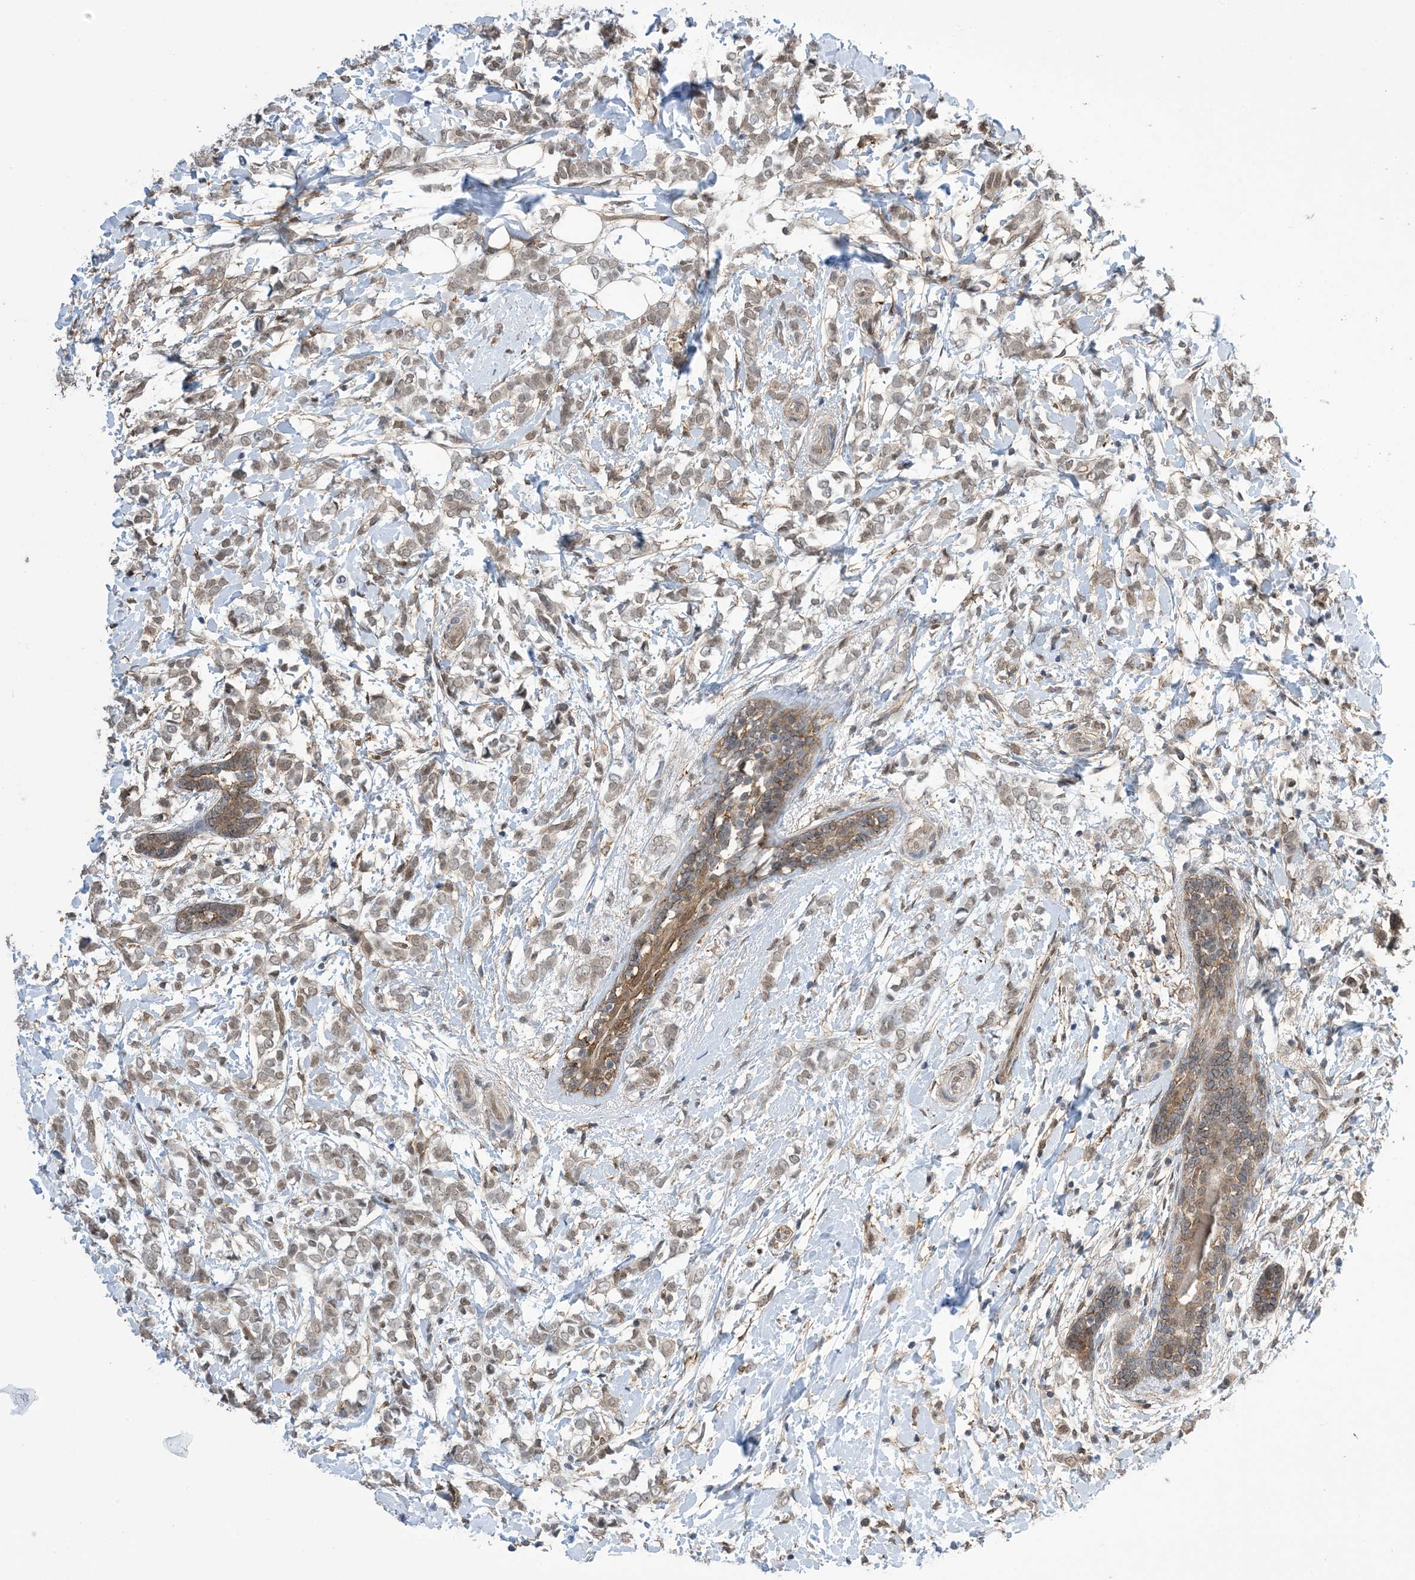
{"staining": {"intensity": "weak", "quantity": "25%-75%", "location": "cytoplasmic/membranous,nuclear"}, "tissue": "breast cancer", "cell_type": "Tumor cells", "image_type": "cancer", "snomed": [{"axis": "morphology", "description": "Normal tissue, NOS"}, {"axis": "morphology", "description": "Lobular carcinoma"}, {"axis": "topography", "description": "Breast"}], "caption": "Tumor cells exhibit weak cytoplasmic/membranous and nuclear expression in about 25%-75% of cells in breast cancer.", "gene": "ZNF8", "patient": {"sex": "female", "age": 47}}